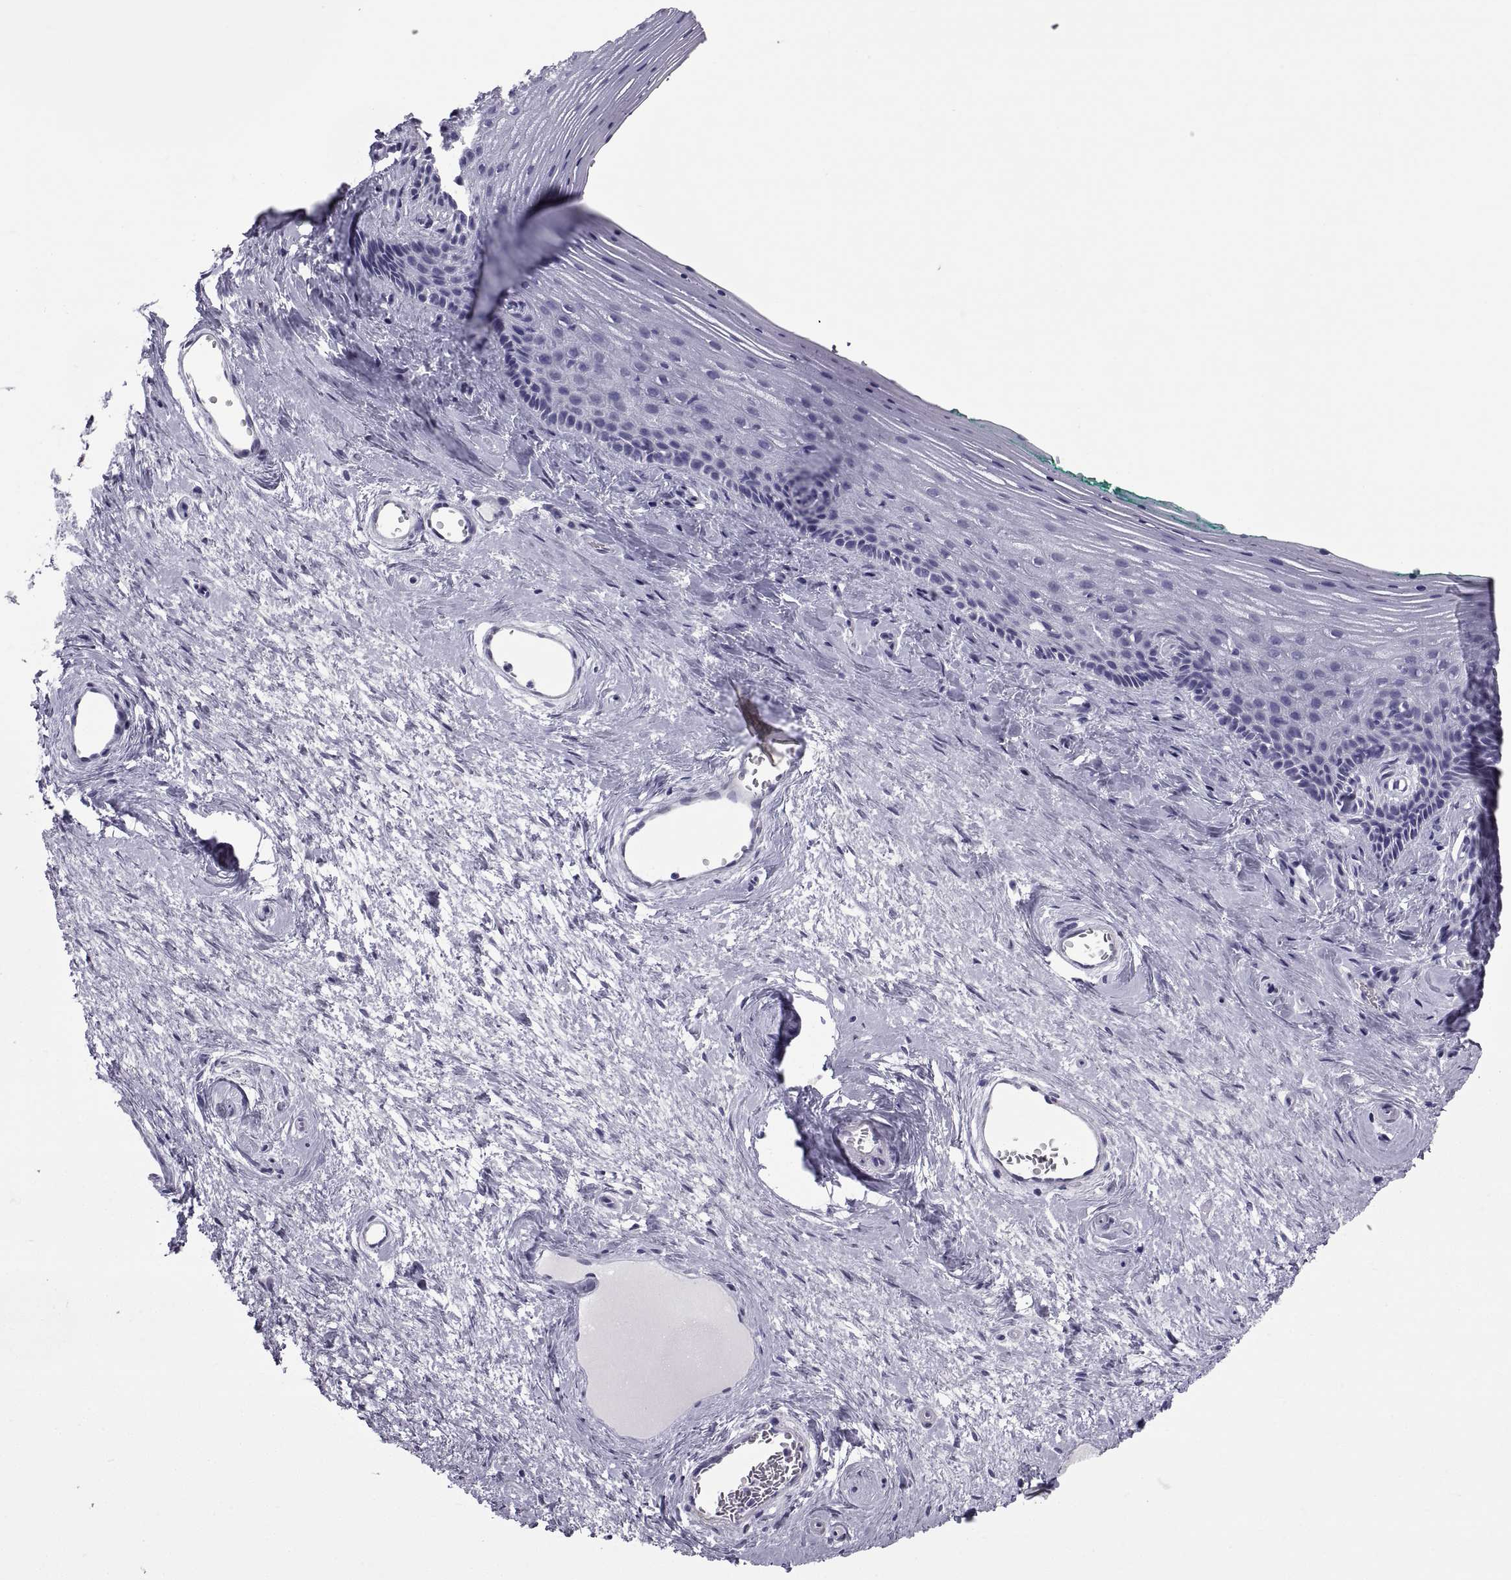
{"staining": {"intensity": "negative", "quantity": "none", "location": "none"}, "tissue": "vagina", "cell_type": "Squamous epithelial cells", "image_type": "normal", "snomed": [{"axis": "morphology", "description": "Normal tissue, NOS"}, {"axis": "topography", "description": "Vagina"}], "caption": "The IHC image has no significant expression in squamous epithelial cells of vagina. (DAB immunohistochemistry, high magnification).", "gene": "MAGEB1", "patient": {"sex": "female", "age": 45}}